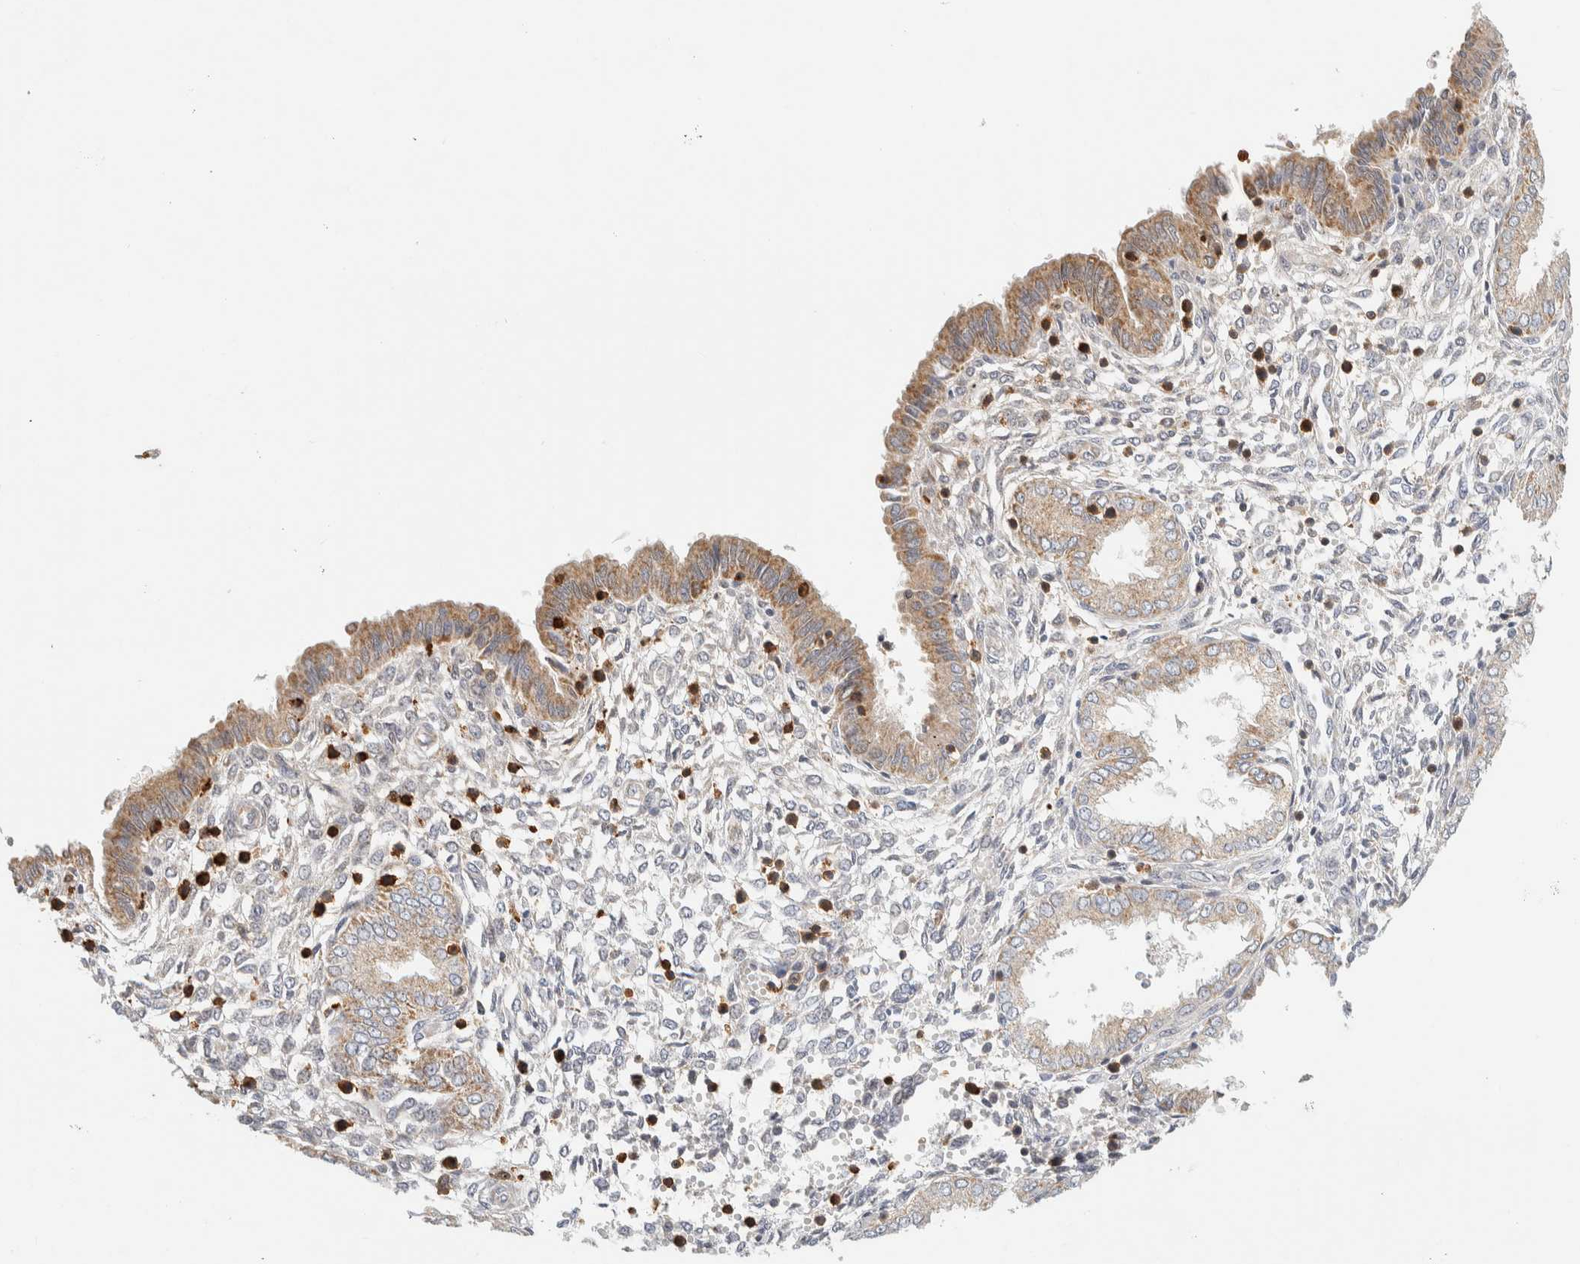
{"staining": {"intensity": "weak", "quantity": "<25%", "location": "cytoplasmic/membranous"}, "tissue": "endometrium", "cell_type": "Cells in endometrial stroma", "image_type": "normal", "snomed": [{"axis": "morphology", "description": "Normal tissue, NOS"}, {"axis": "topography", "description": "Endometrium"}], "caption": "Immunohistochemical staining of benign human endometrium reveals no significant positivity in cells in endometrial stroma. The staining is performed using DAB (3,3'-diaminobenzidine) brown chromogen with nuclei counter-stained in using hematoxylin.", "gene": "RUNDC1", "patient": {"sex": "female", "age": 33}}